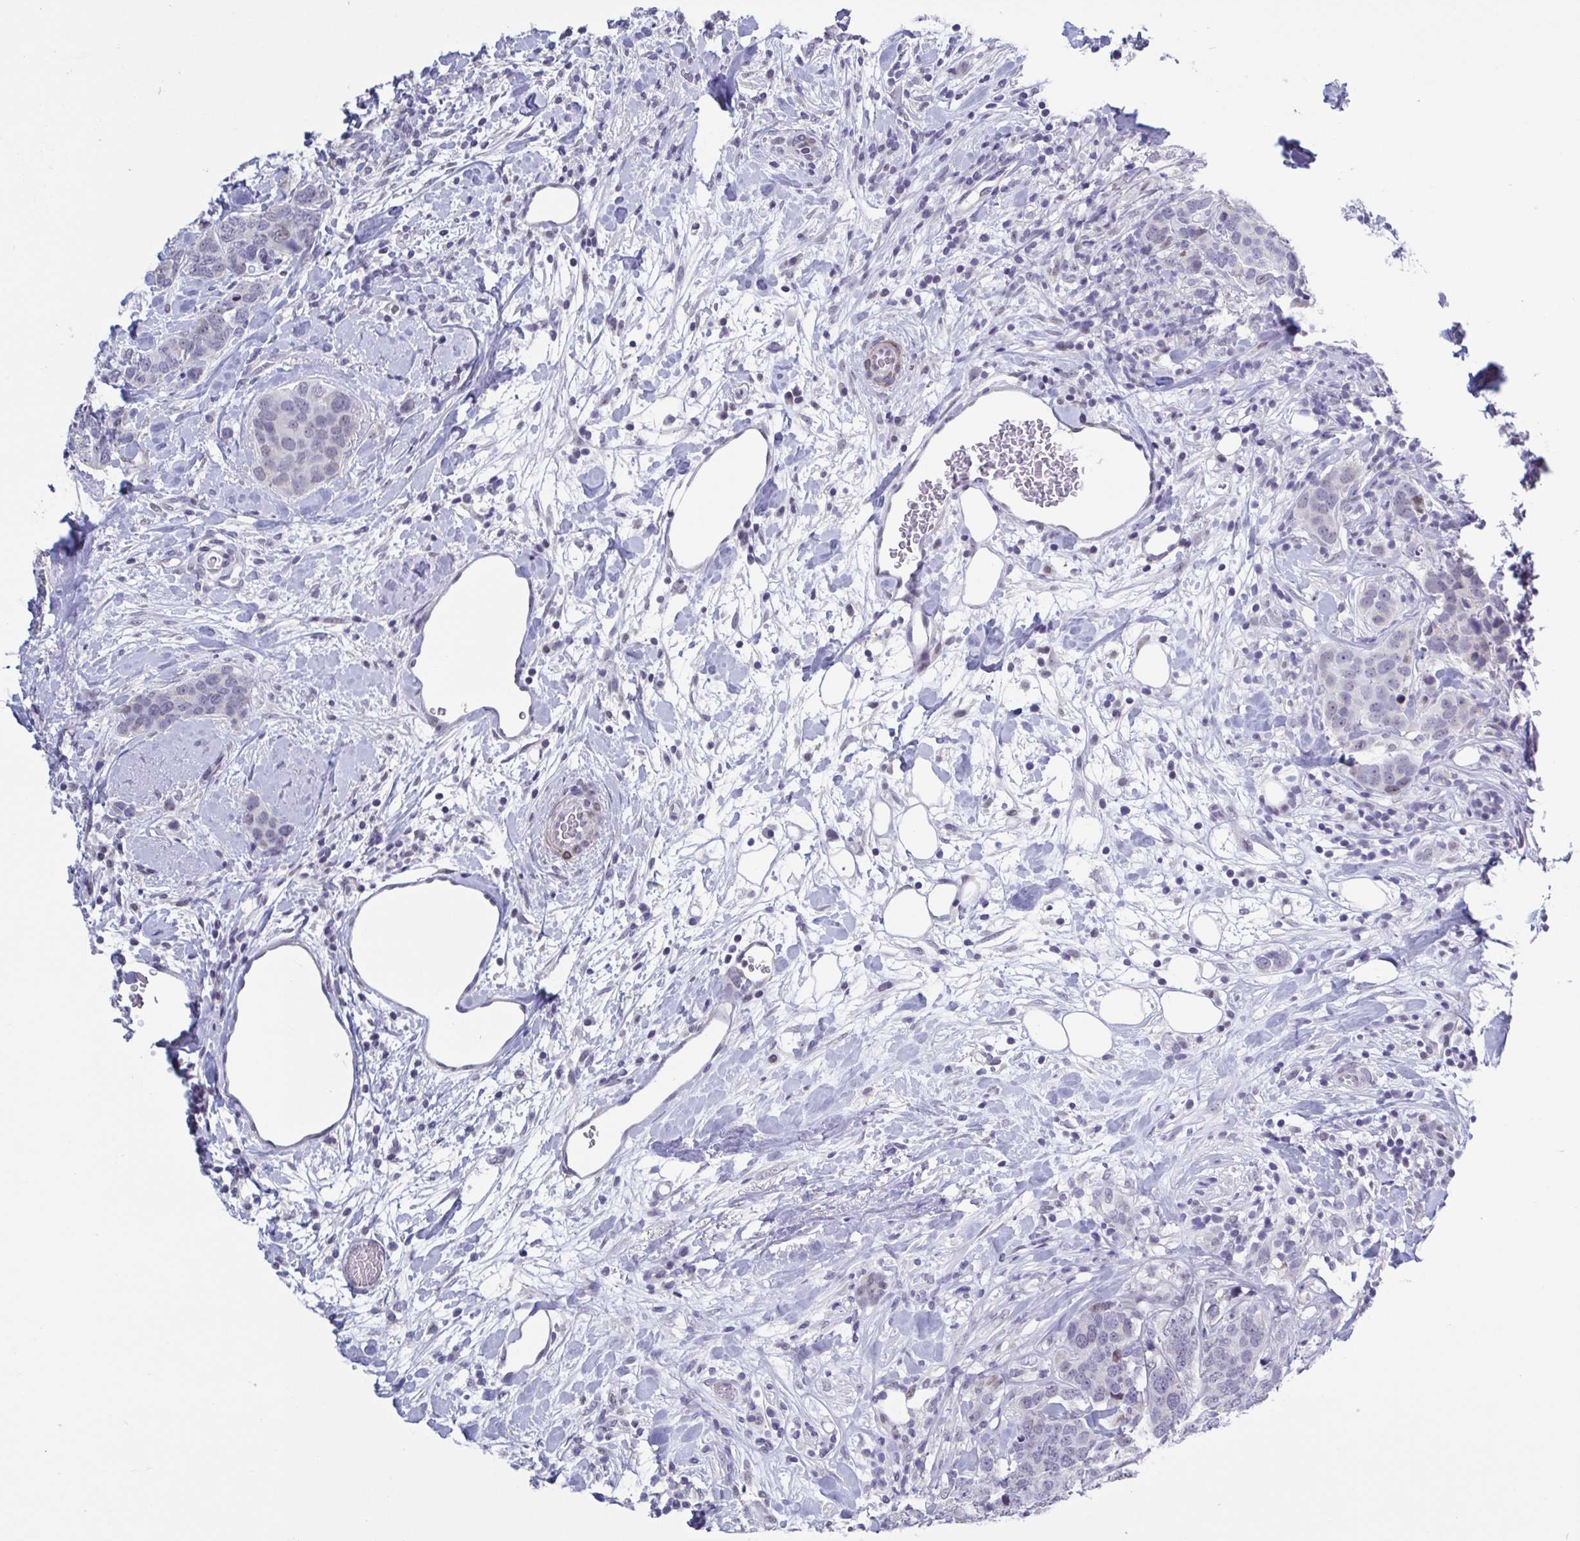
{"staining": {"intensity": "negative", "quantity": "none", "location": "none"}, "tissue": "breast cancer", "cell_type": "Tumor cells", "image_type": "cancer", "snomed": [{"axis": "morphology", "description": "Lobular carcinoma"}, {"axis": "topography", "description": "Breast"}], "caption": "The IHC photomicrograph has no significant staining in tumor cells of breast cancer (lobular carcinoma) tissue.", "gene": "TMEM92", "patient": {"sex": "female", "age": 59}}